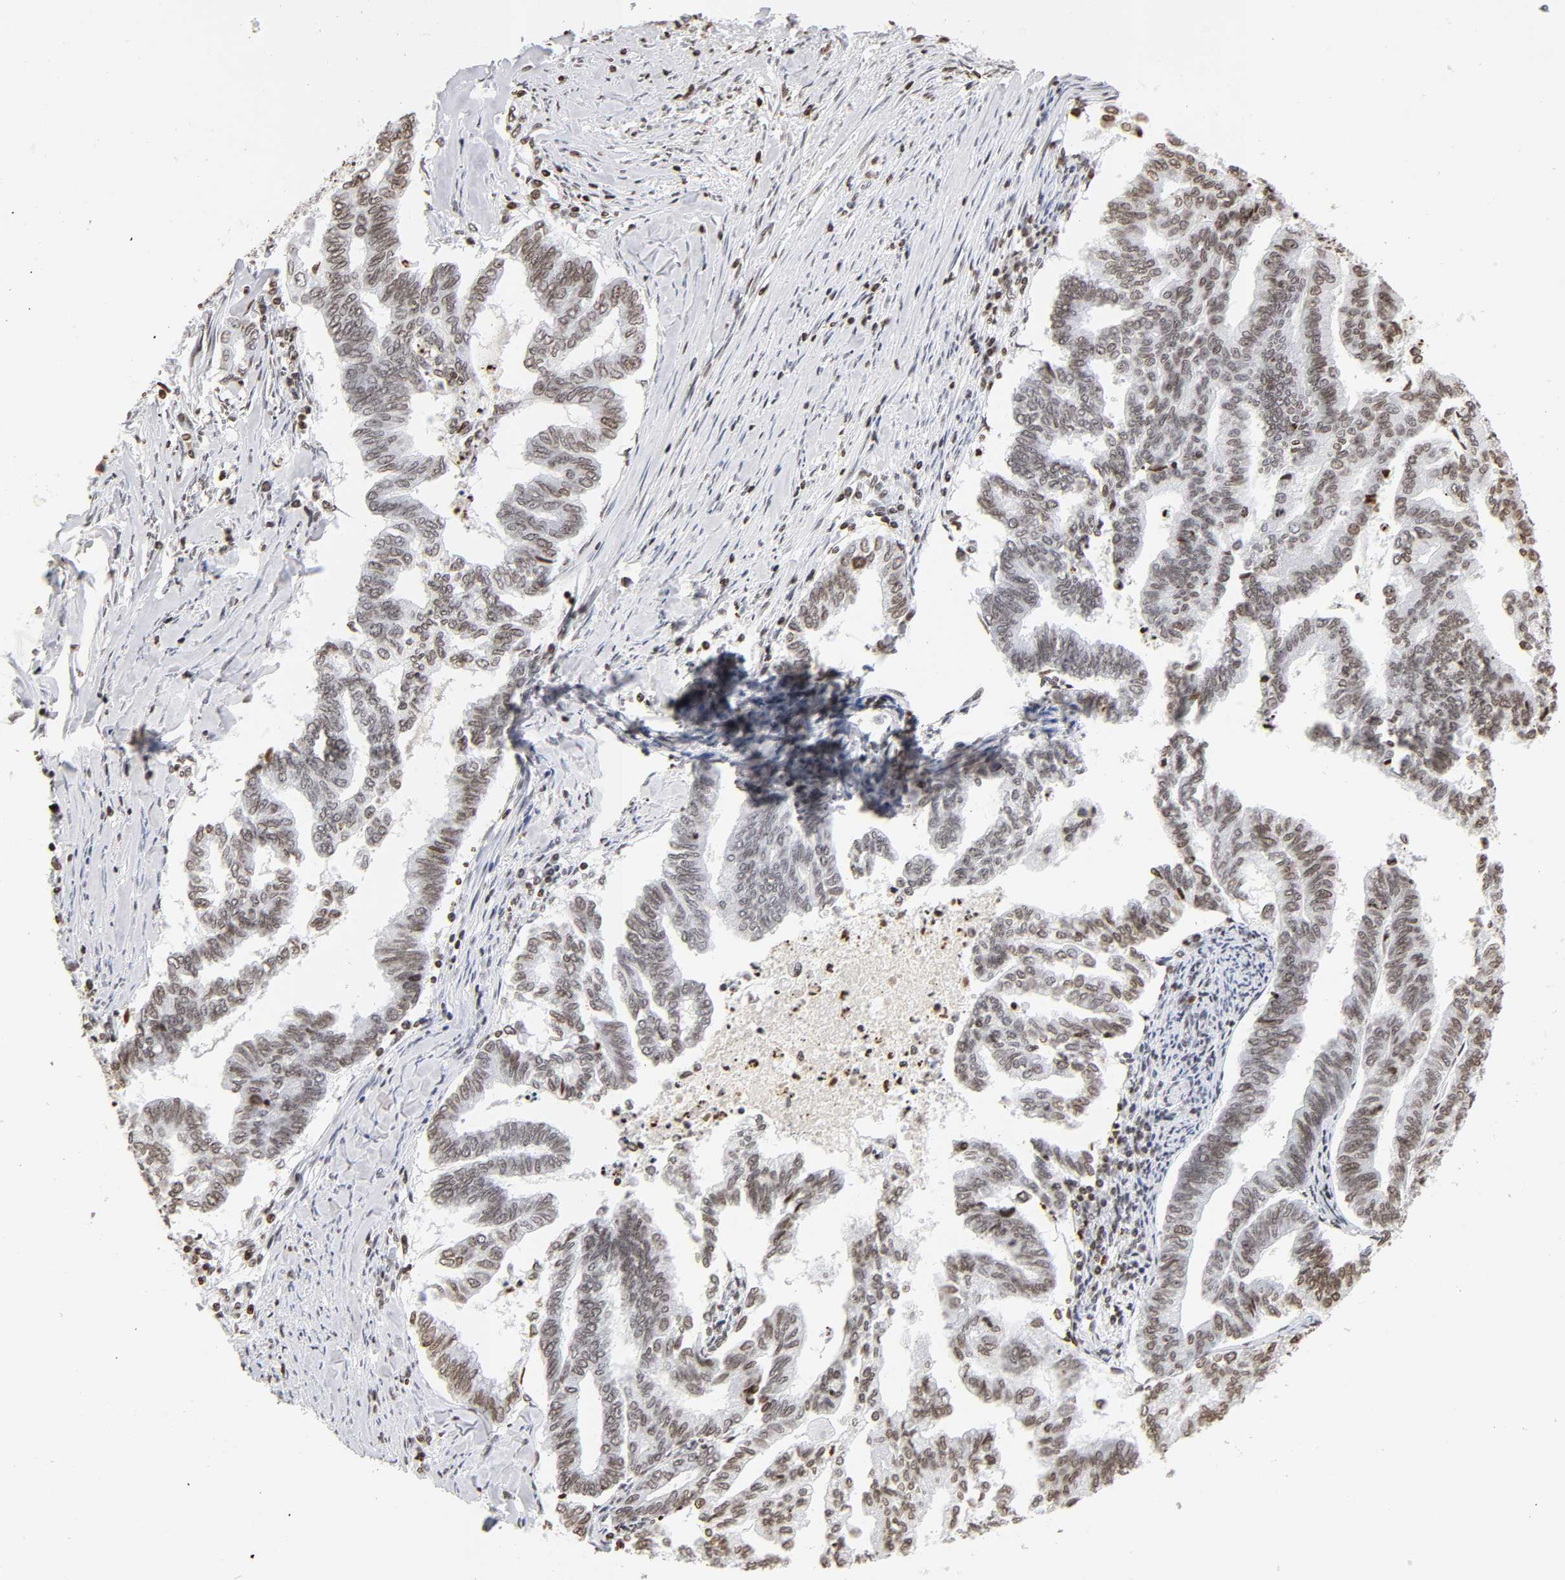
{"staining": {"intensity": "weak", "quantity": ">75%", "location": "nuclear"}, "tissue": "endometrial cancer", "cell_type": "Tumor cells", "image_type": "cancer", "snomed": [{"axis": "morphology", "description": "Adenocarcinoma, NOS"}, {"axis": "topography", "description": "Endometrium"}], "caption": "Protein analysis of adenocarcinoma (endometrial) tissue displays weak nuclear positivity in approximately >75% of tumor cells.", "gene": "H2AC12", "patient": {"sex": "female", "age": 79}}